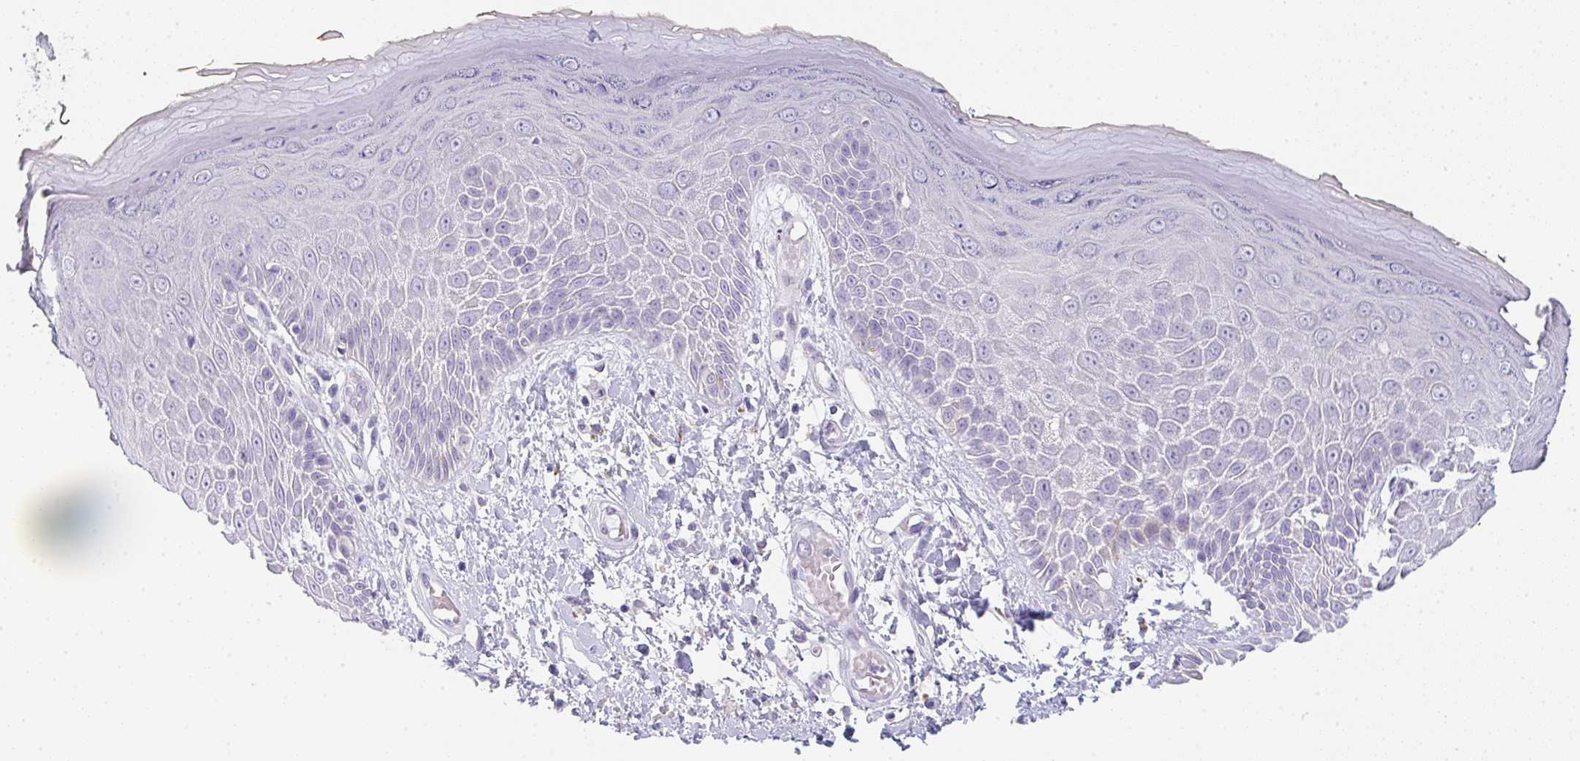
{"staining": {"intensity": "negative", "quantity": "none", "location": "none"}, "tissue": "skin", "cell_type": "Epidermal cells", "image_type": "normal", "snomed": [{"axis": "morphology", "description": "Normal tissue, NOS"}, {"axis": "topography", "description": "Anal"}, {"axis": "topography", "description": "Peripheral nerve tissue"}], "caption": "An image of skin stained for a protein shows no brown staining in epidermal cells. (Brightfield microscopy of DAB (3,3'-diaminobenzidine) immunohistochemistry (IHC) at high magnification).", "gene": "C1QTNF8", "patient": {"sex": "male", "age": 78}}